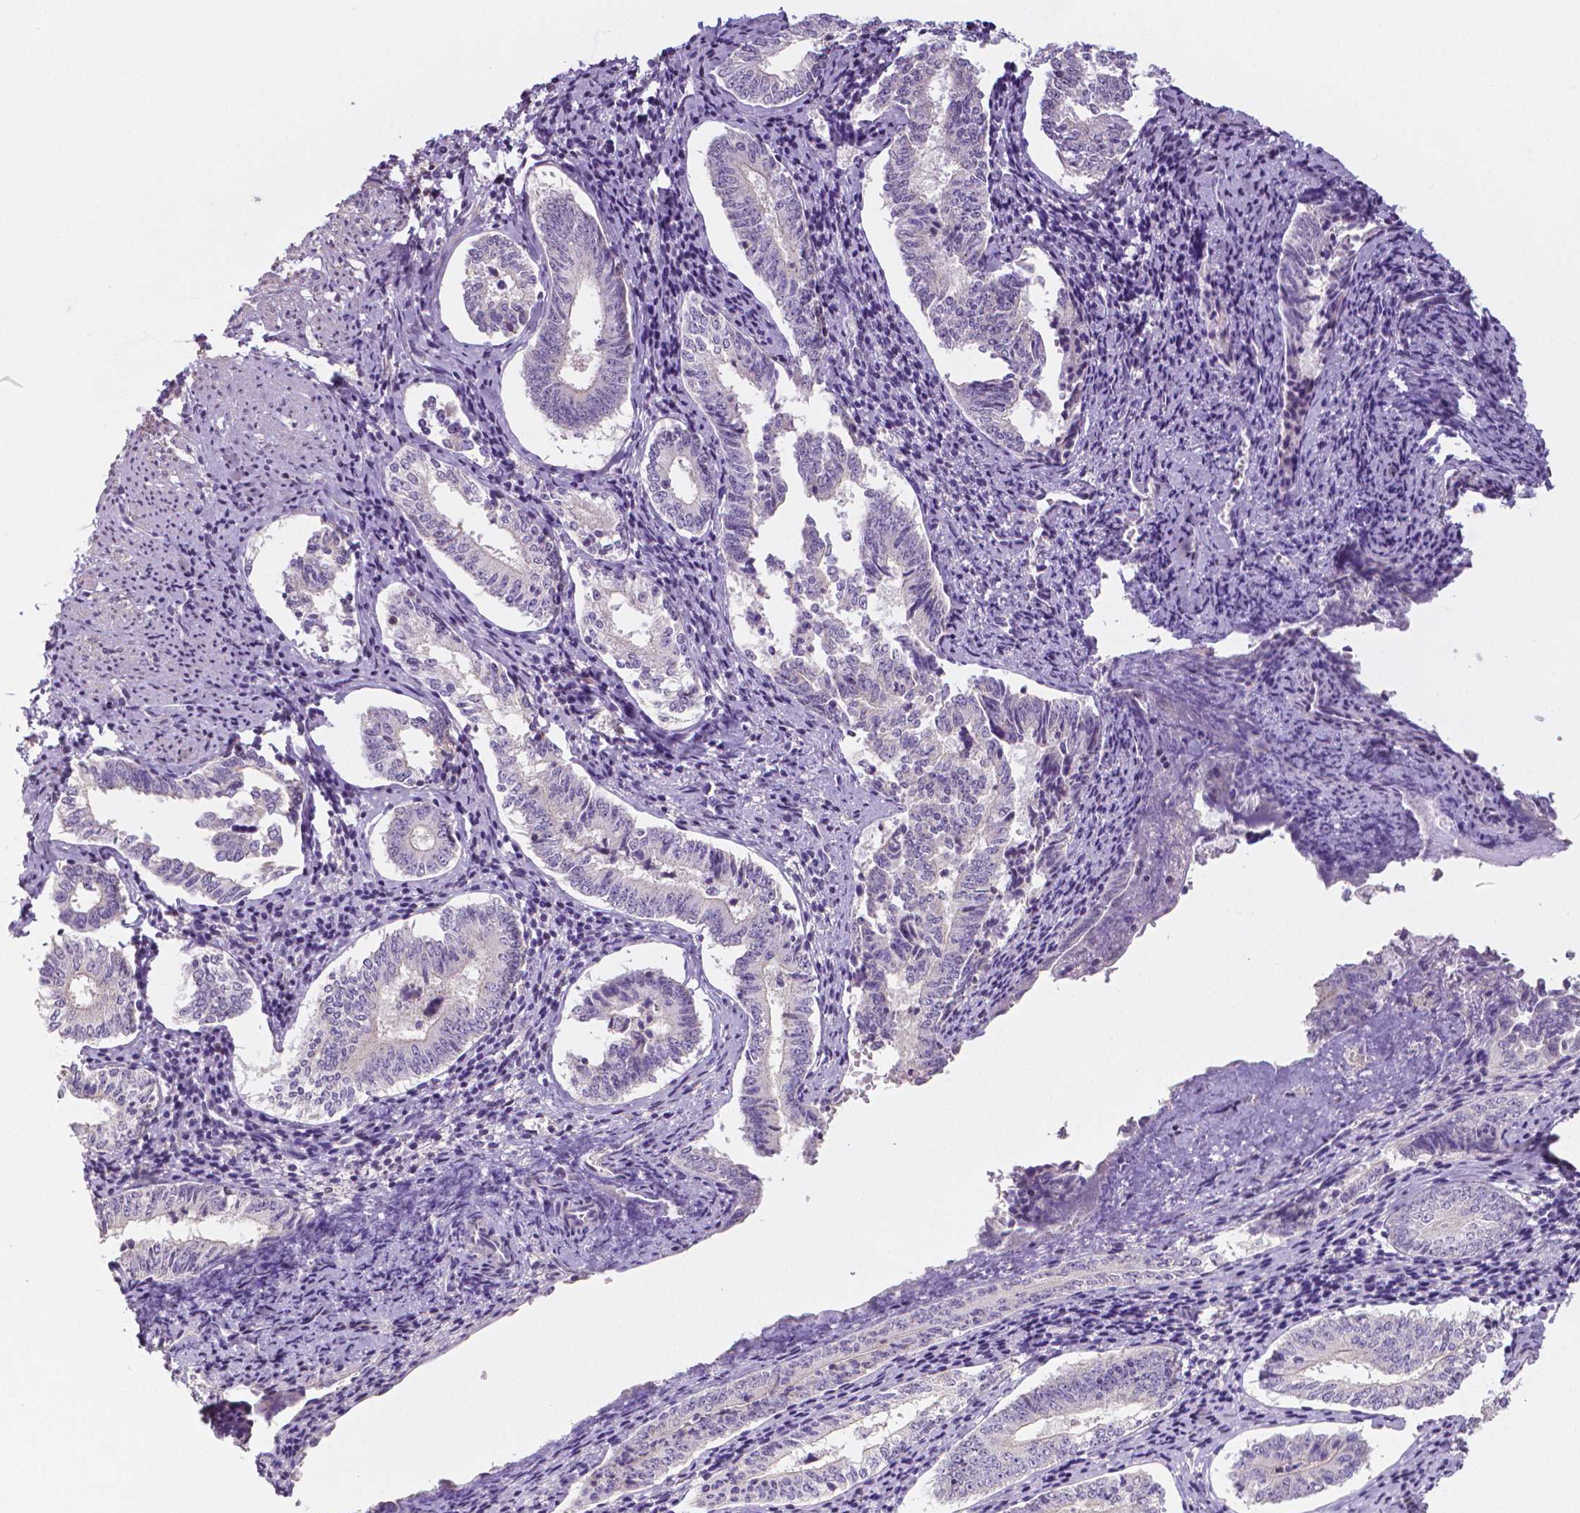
{"staining": {"intensity": "negative", "quantity": "none", "location": "none"}, "tissue": "cervical cancer", "cell_type": "Tumor cells", "image_type": "cancer", "snomed": [{"axis": "morphology", "description": "Squamous cell carcinoma, NOS"}, {"axis": "topography", "description": "Cervix"}], "caption": "Protein analysis of cervical cancer reveals no significant positivity in tumor cells.", "gene": "CRMP1", "patient": {"sex": "female", "age": 59}}